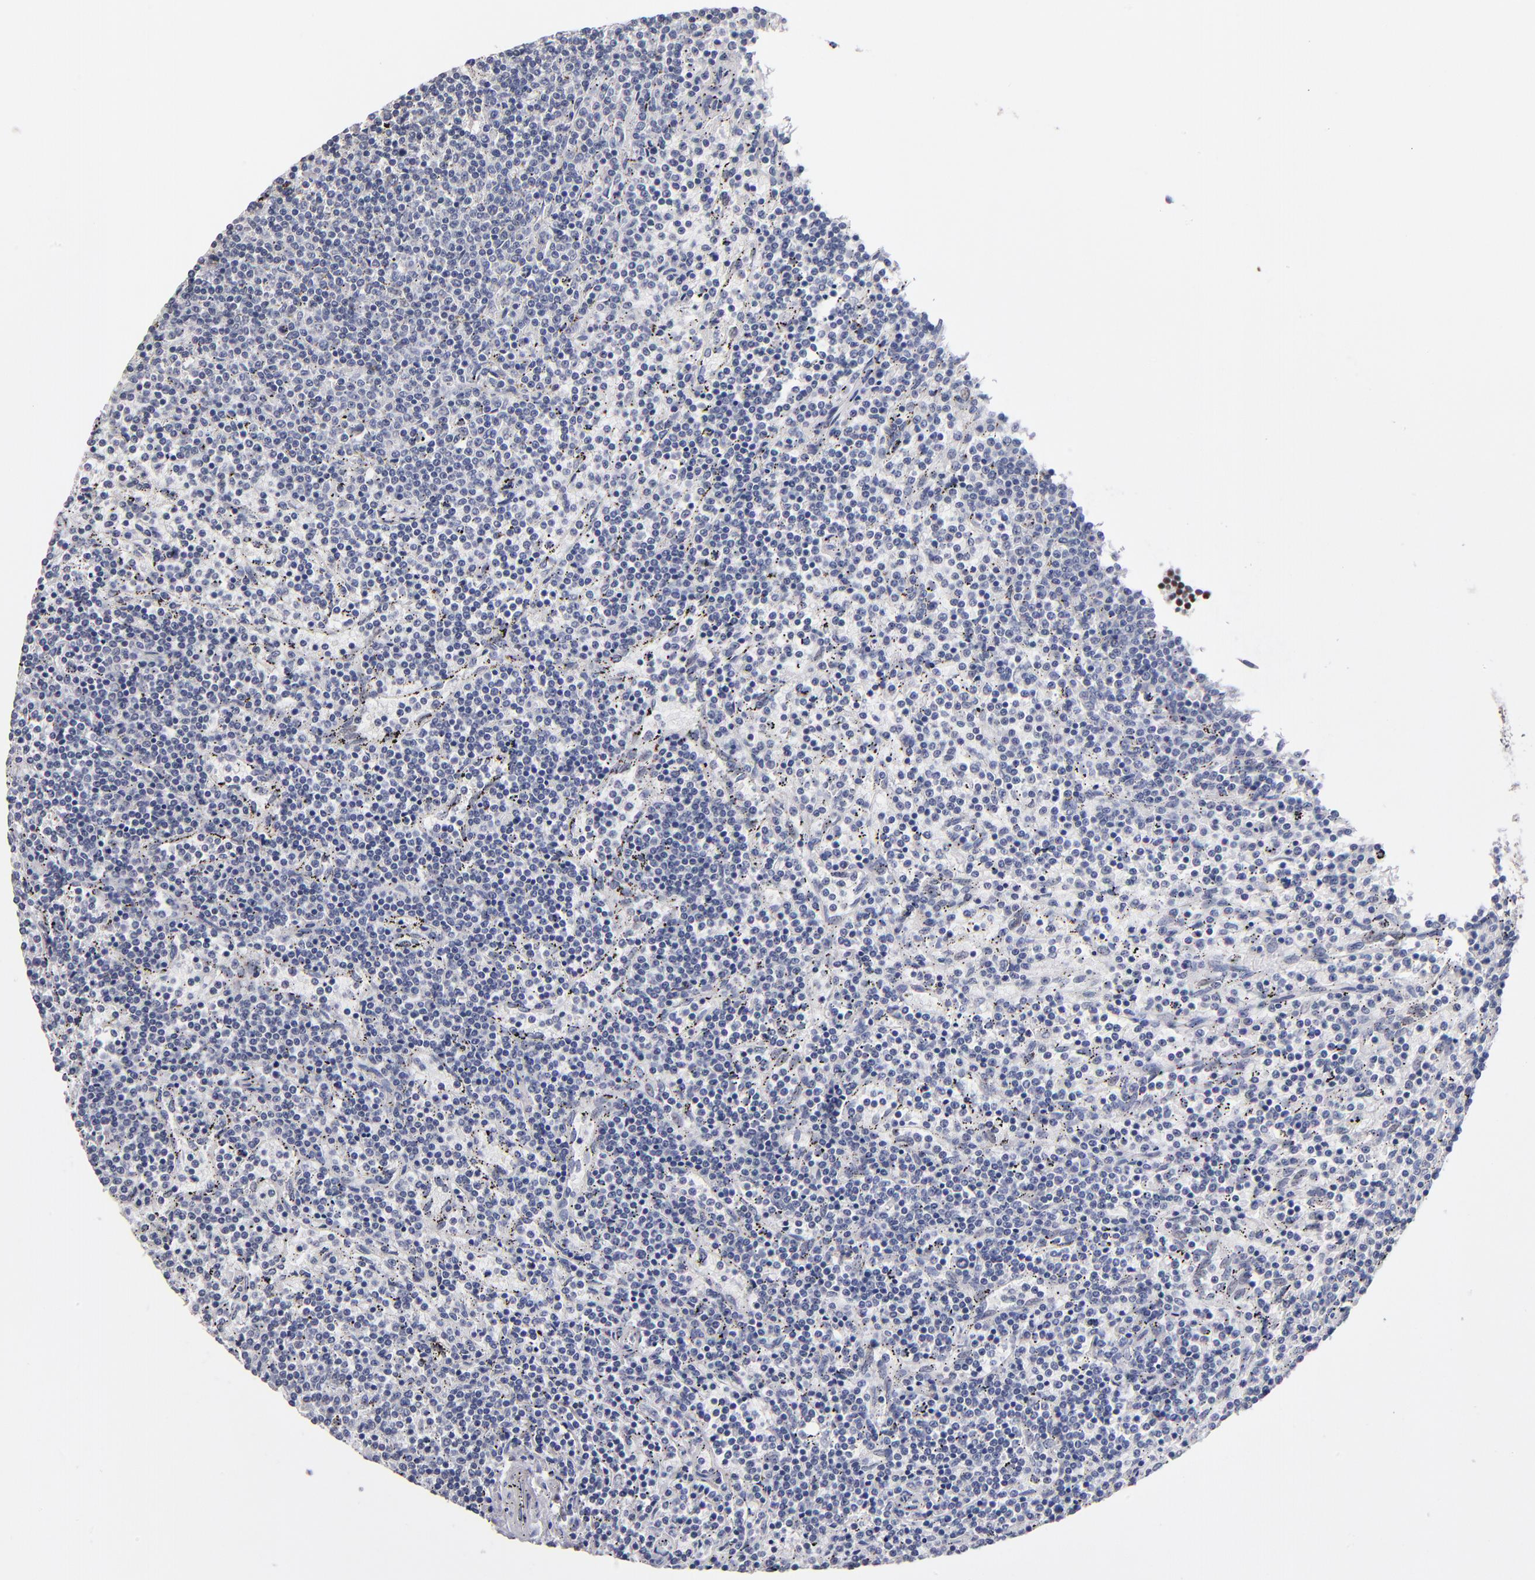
{"staining": {"intensity": "negative", "quantity": "none", "location": "none"}, "tissue": "lymphoma", "cell_type": "Tumor cells", "image_type": "cancer", "snomed": [{"axis": "morphology", "description": "Malignant lymphoma, non-Hodgkin's type, Low grade"}, {"axis": "topography", "description": "Spleen"}], "caption": "IHC histopathology image of neoplastic tissue: malignant lymphoma, non-Hodgkin's type (low-grade) stained with DAB (3,3'-diaminobenzidine) reveals no significant protein positivity in tumor cells.", "gene": "MN1", "patient": {"sex": "female", "age": 50}}